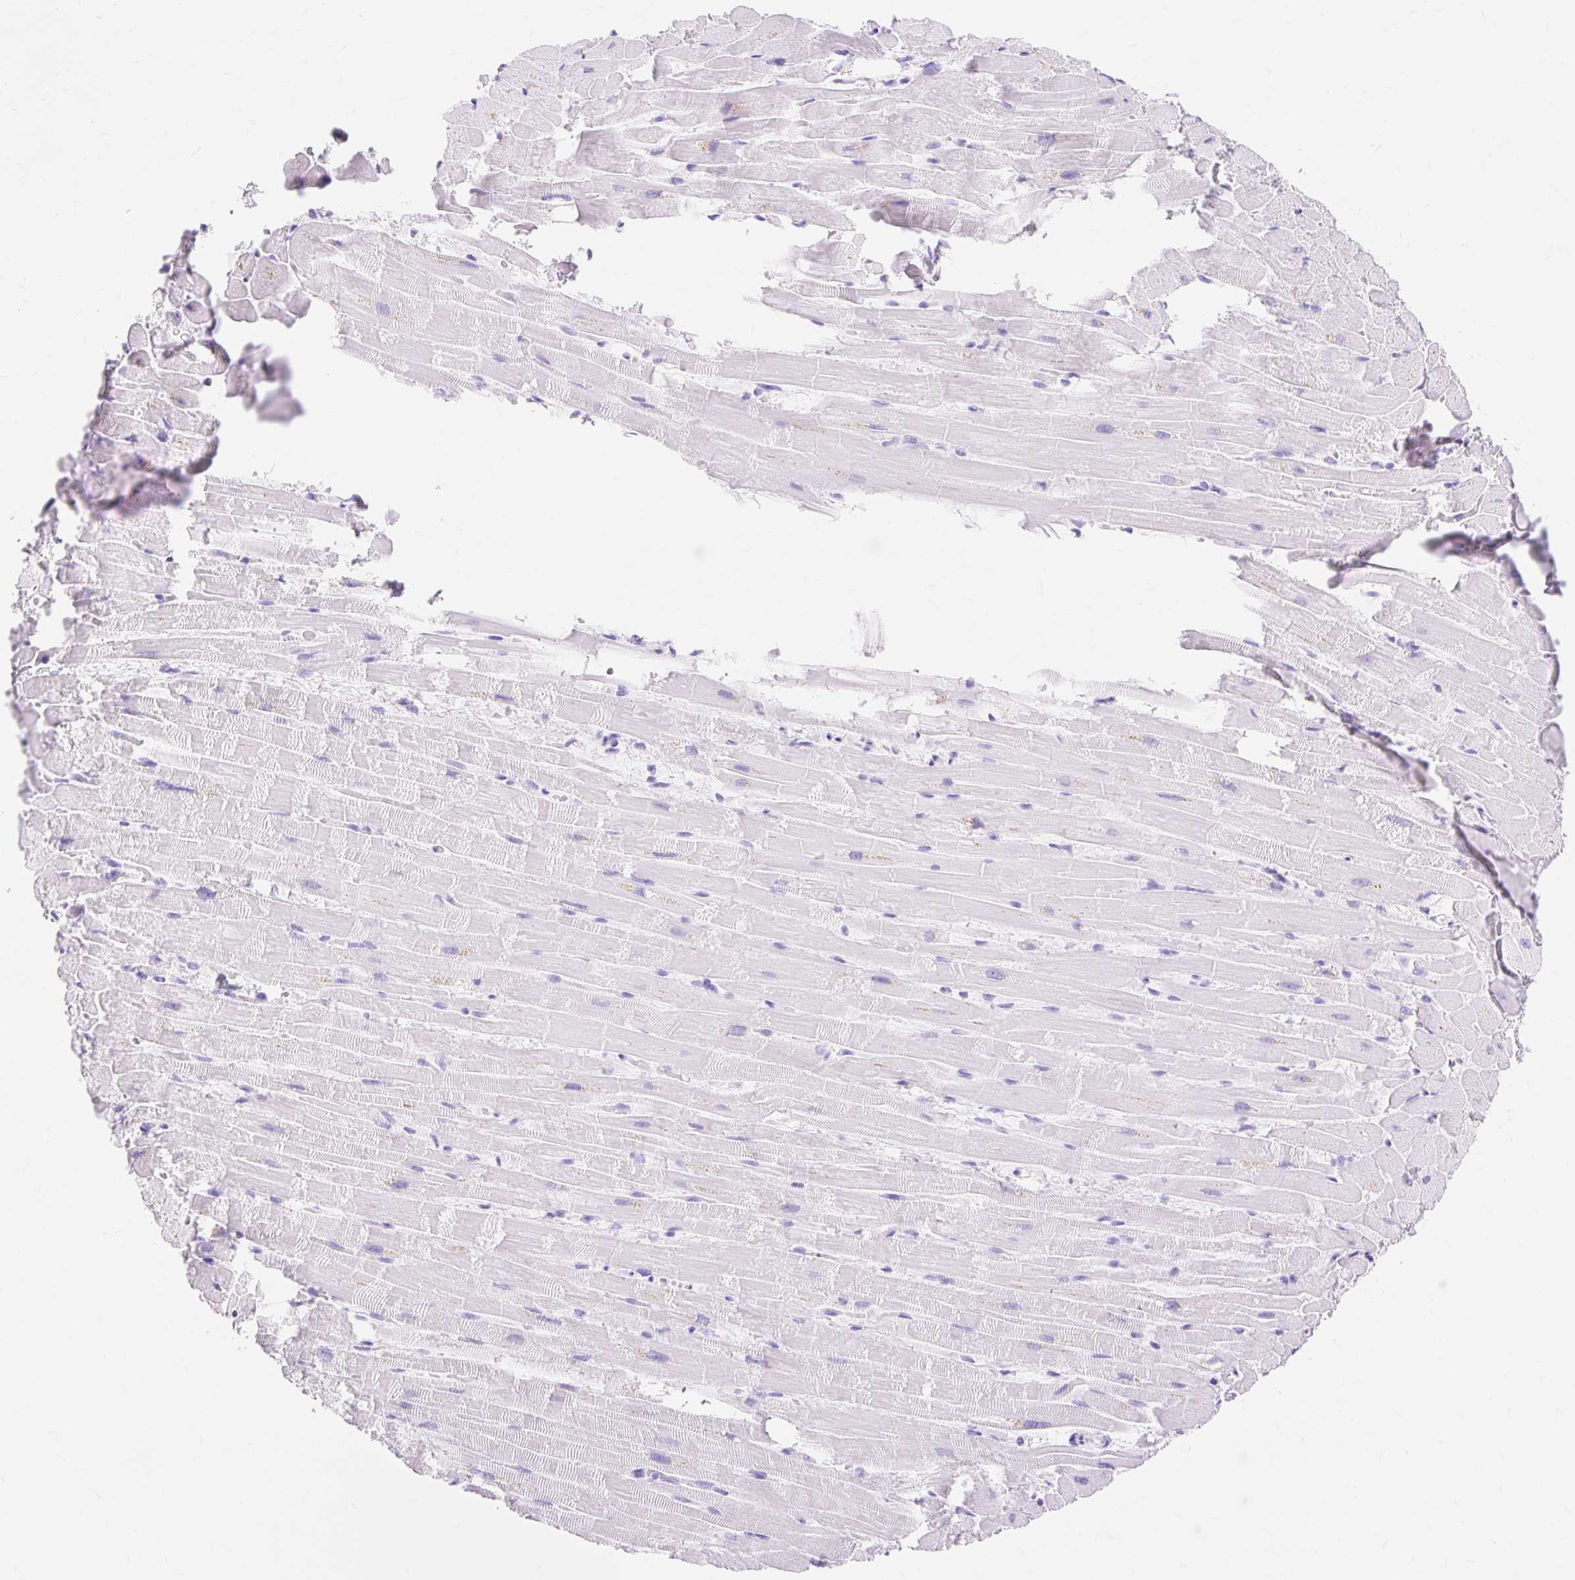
{"staining": {"intensity": "negative", "quantity": "none", "location": "none"}, "tissue": "heart muscle", "cell_type": "Cardiomyocytes", "image_type": "normal", "snomed": [{"axis": "morphology", "description": "Normal tissue, NOS"}, {"axis": "topography", "description": "Heart"}], "caption": "The photomicrograph exhibits no staining of cardiomyocytes in benign heart muscle.", "gene": "MBP", "patient": {"sex": "male", "age": 37}}